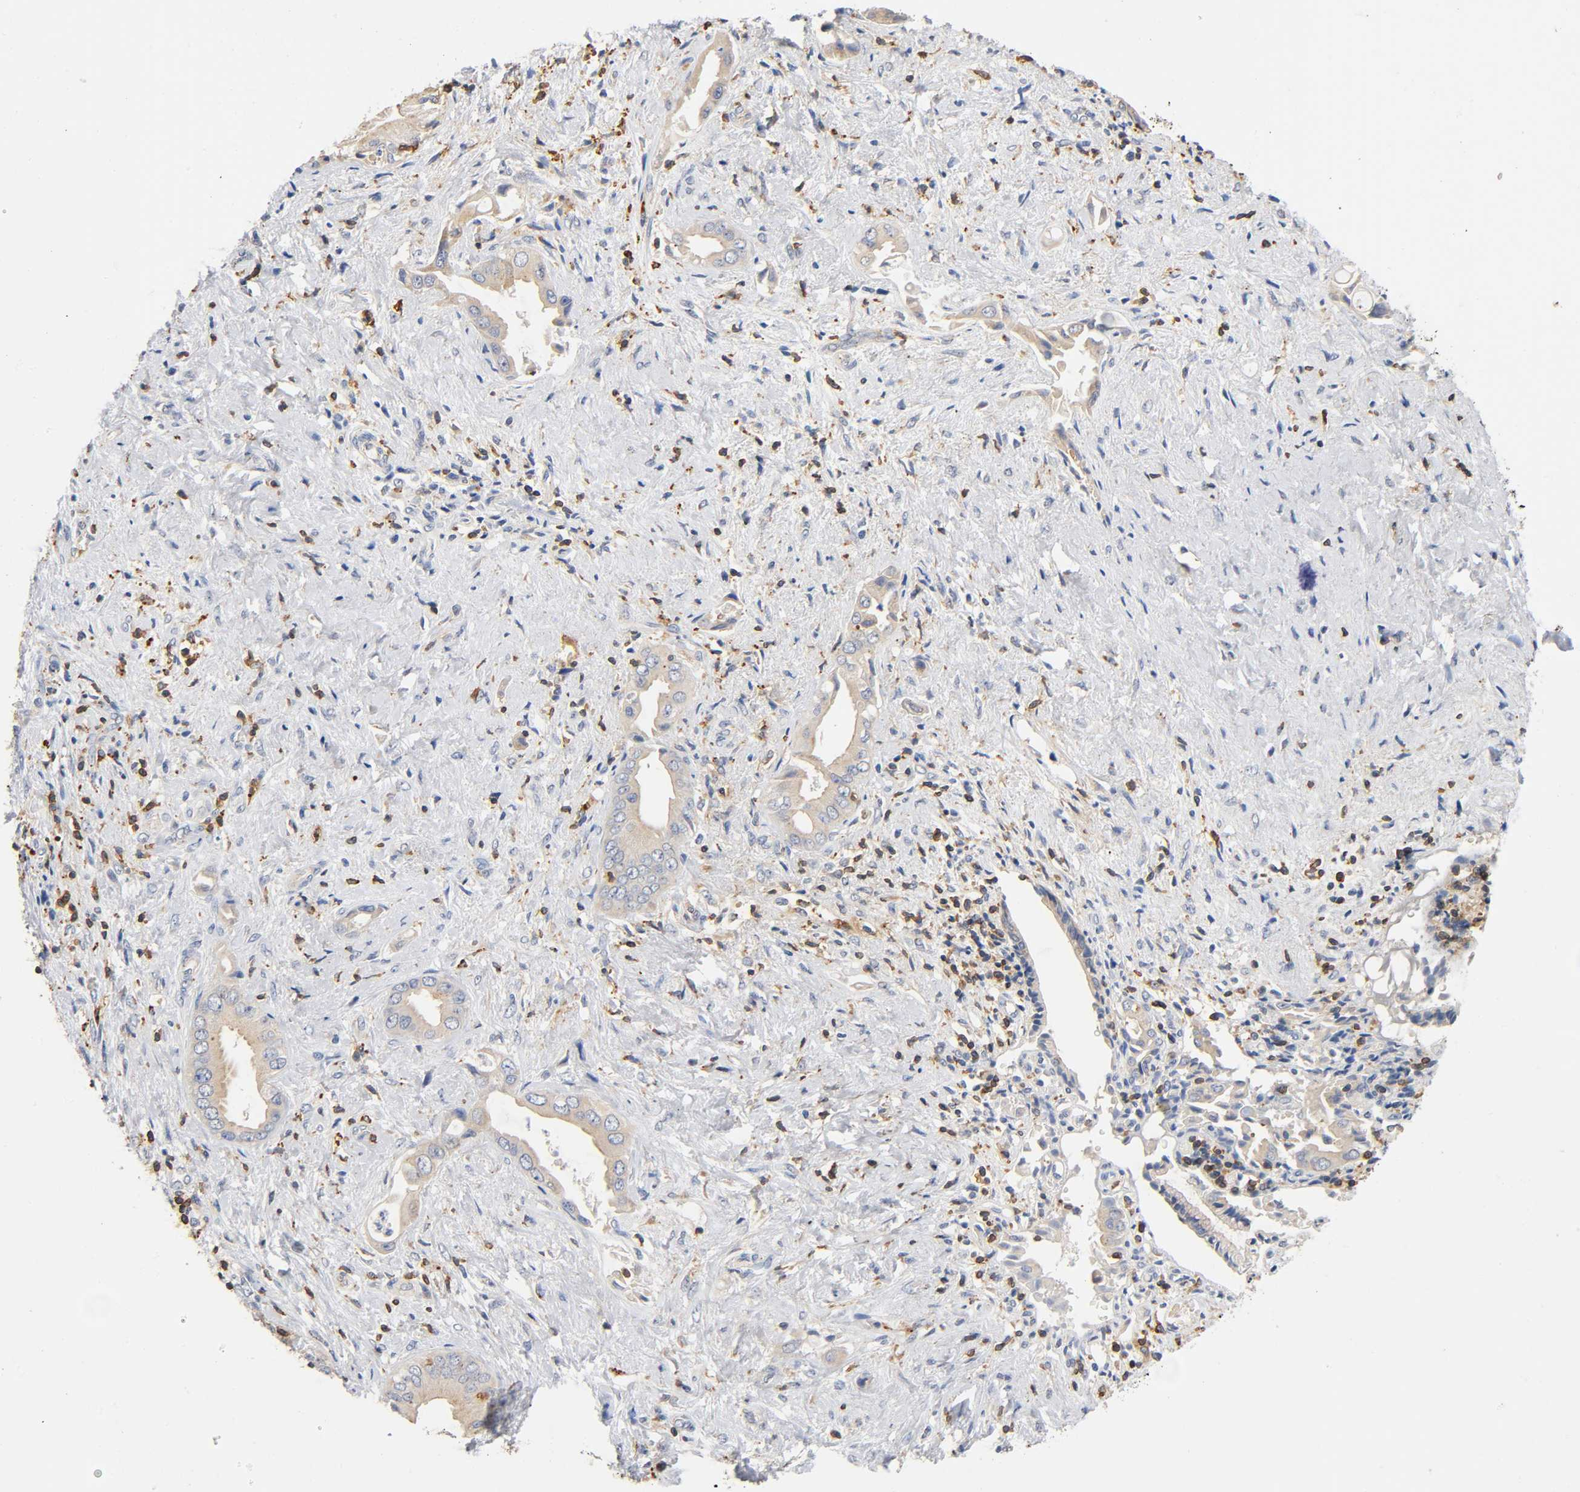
{"staining": {"intensity": "weak", "quantity": "25%-75%", "location": "cytoplasmic/membranous,nuclear"}, "tissue": "liver cancer", "cell_type": "Tumor cells", "image_type": "cancer", "snomed": [{"axis": "morphology", "description": "Cholangiocarcinoma"}, {"axis": "topography", "description": "Liver"}], "caption": "Liver cancer (cholangiocarcinoma) was stained to show a protein in brown. There is low levels of weak cytoplasmic/membranous and nuclear expression in approximately 25%-75% of tumor cells.", "gene": "UCKL1", "patient": {"sex": "male", "age": 58}}